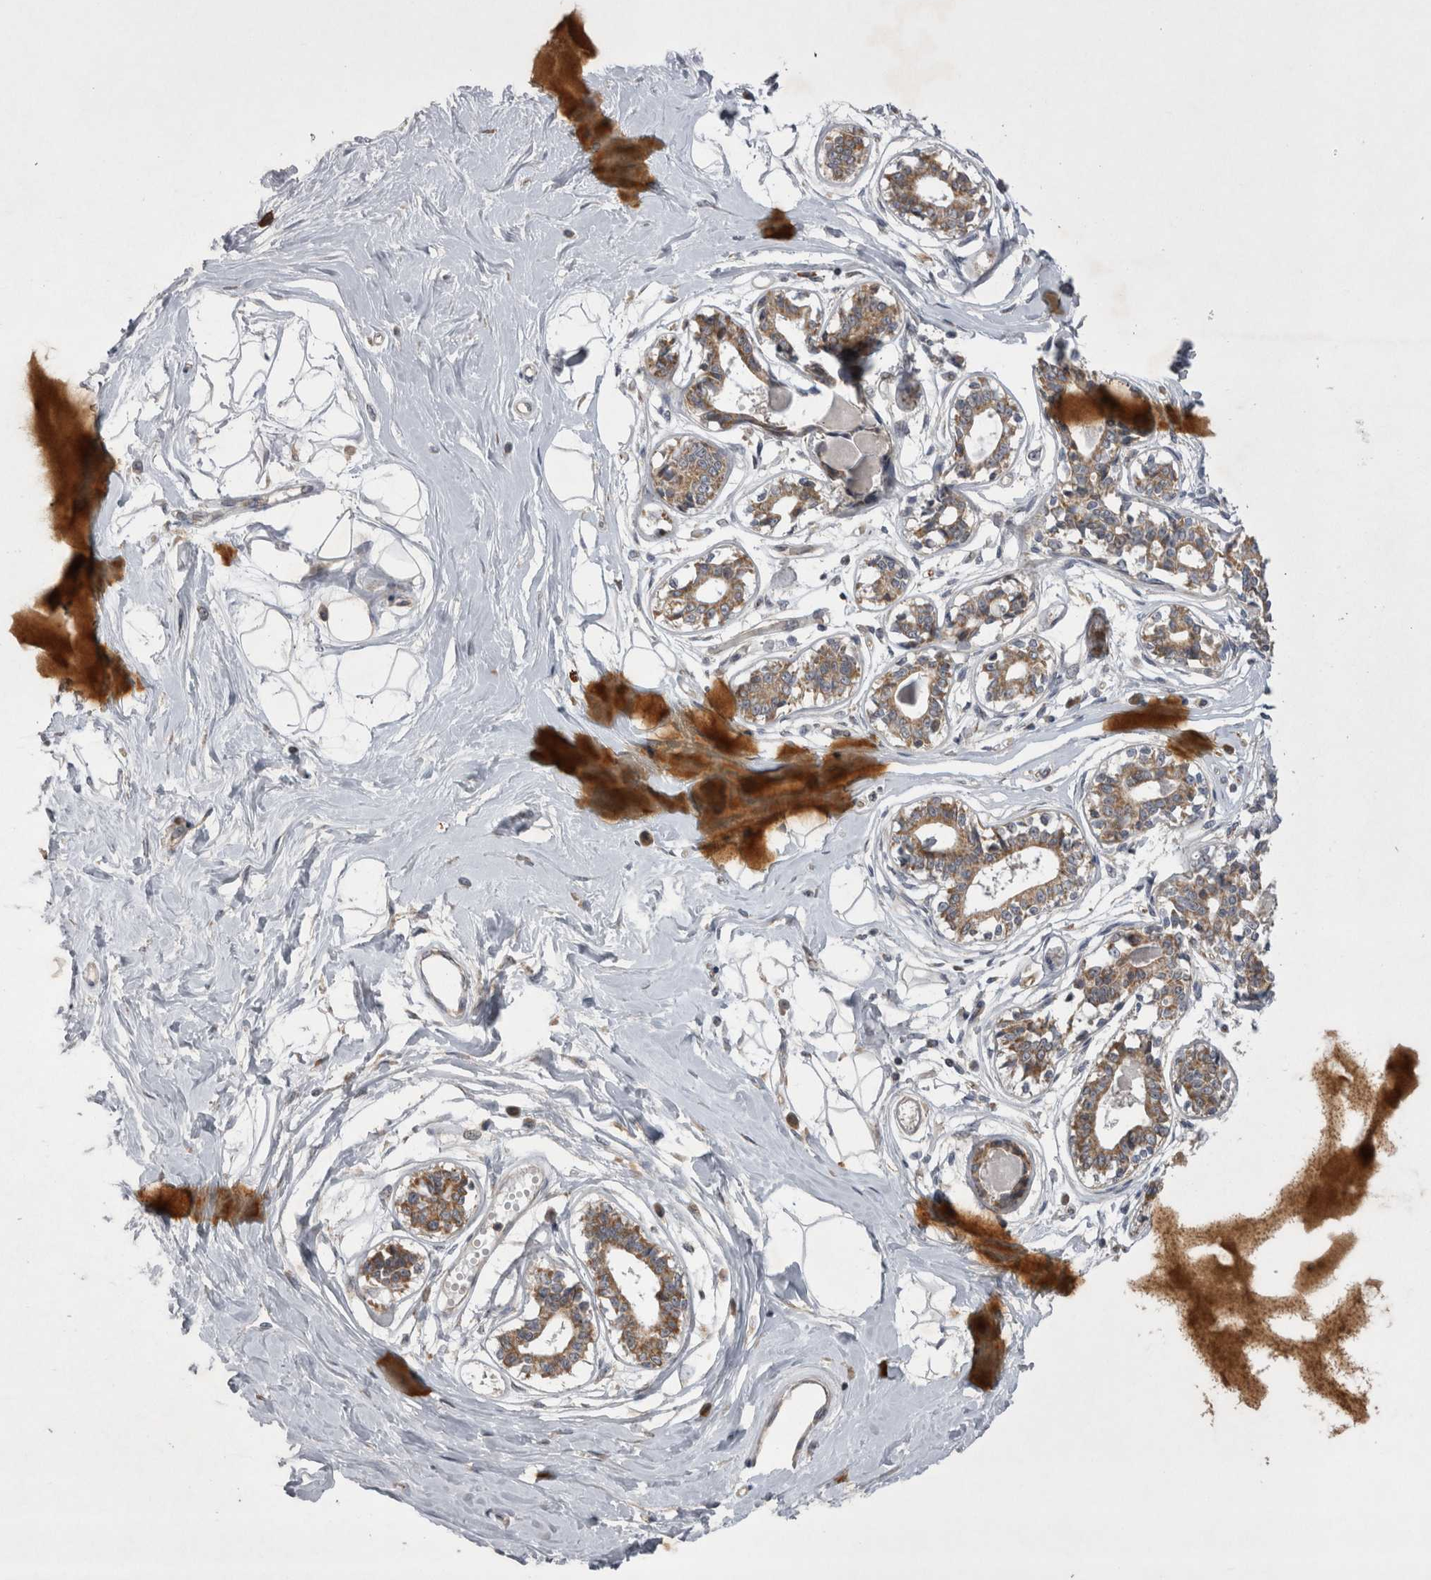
{"staining": {"intensity": "negative", "quantity": "none", "location": "none"}, "tissue": "breast", "cell_type": "Adipocytes", "image_type": "normal", "snomed": [{"axis": "morphology", "description": "Normal tissue, NOS"}, {"axis": "topography", "description": "Breast"}], "caption": "High magnification brightfield microscopy of unremarkable breast stained with DAB (brown) and counterstained with hematoxylin (blue): adipocytes show no significant expression. (DAB (3,3'-diaminobenzidine) immunohistochemistry (IHC) visualized using brightfield microscopy, high magnification).", "gene": "TSPOAP1", "patient": {"sex": "female", "age": 45}}